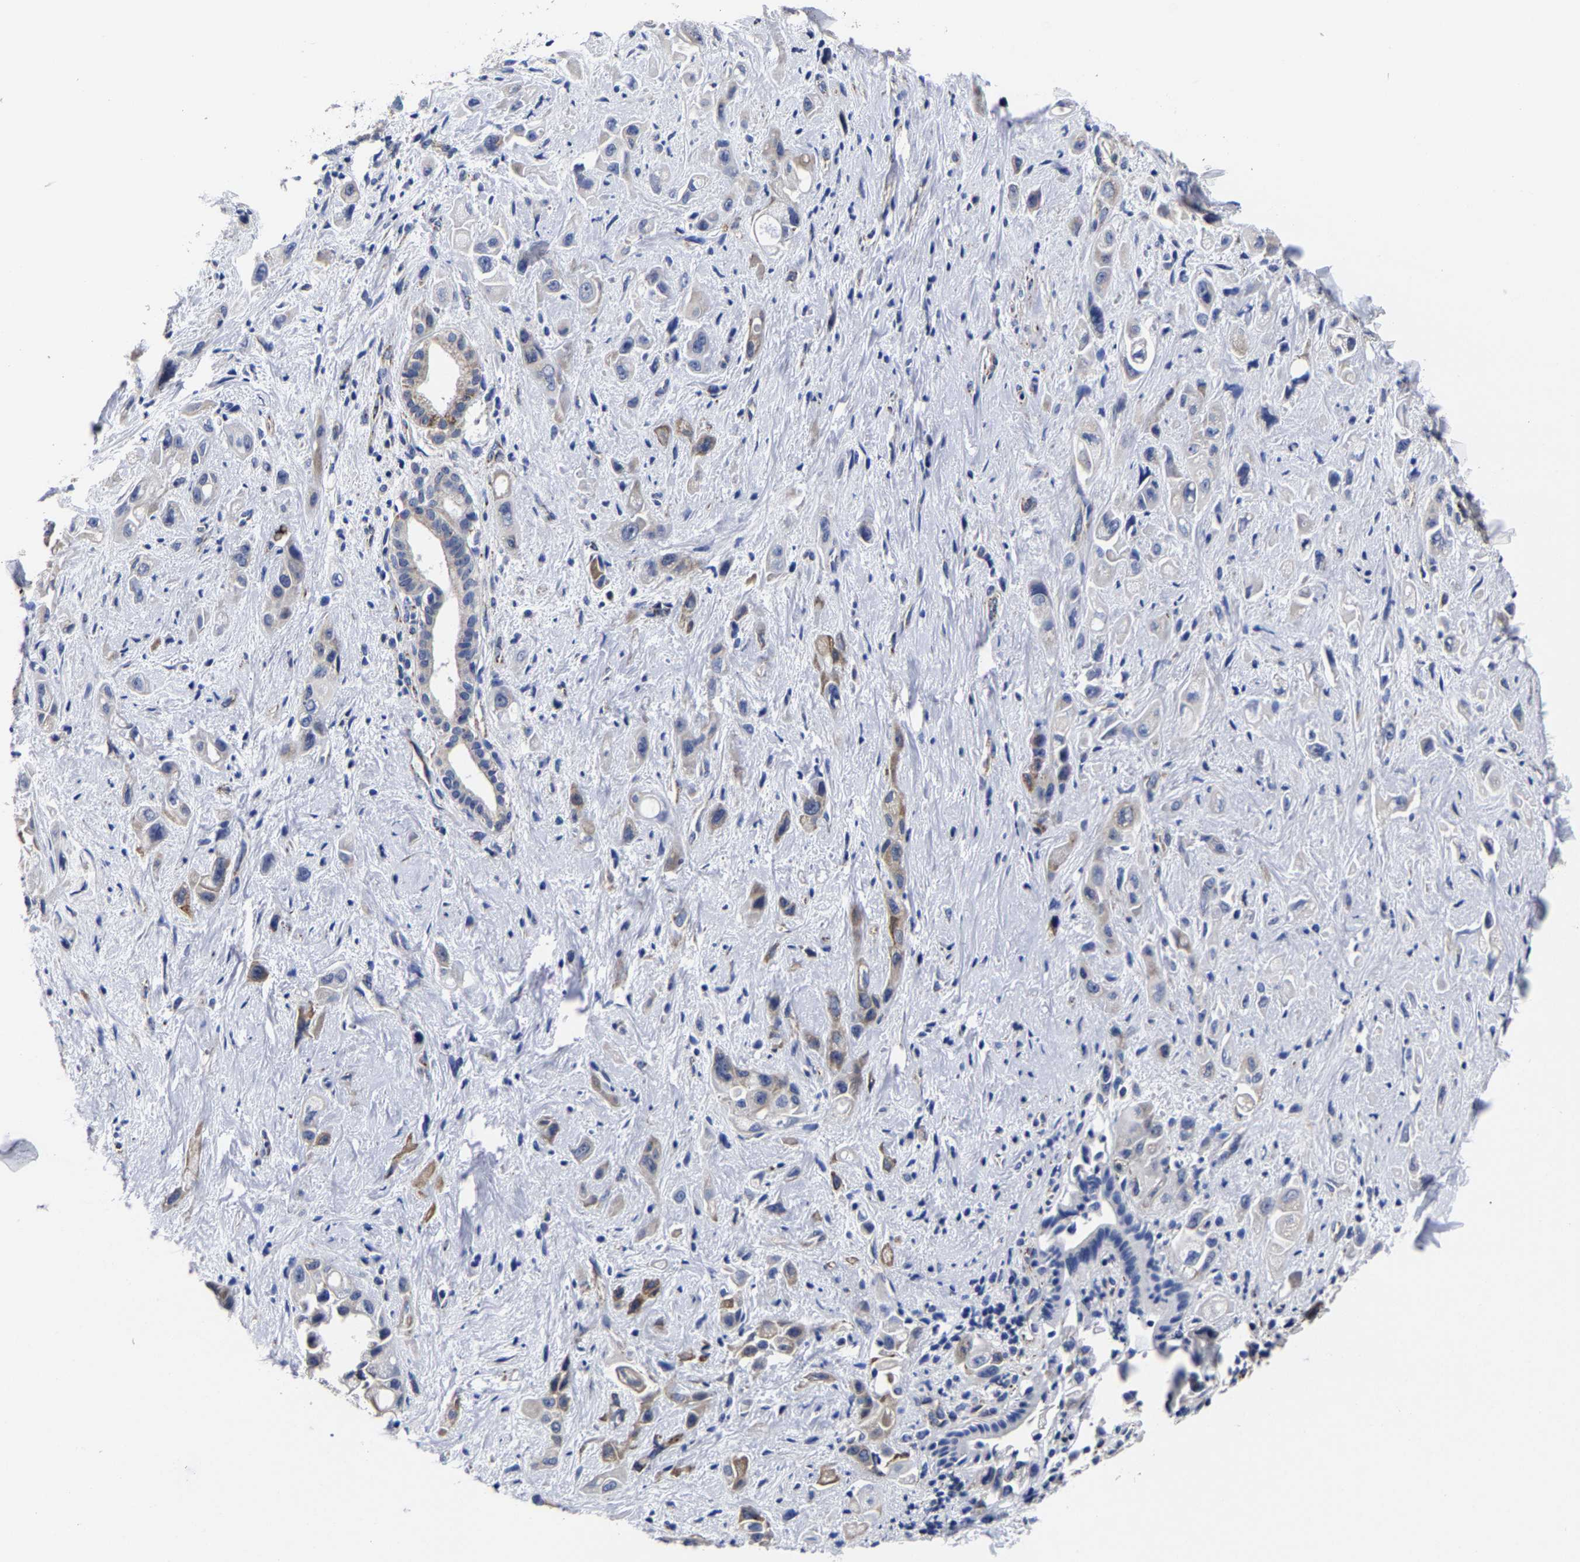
{"staining": {"intensity": "weak", "quantity": "<25%", "location": "cytoplasmic/membranous"}, "tissue": "pancreatic cancer", "cell_type": "Tumor cells", "image_type": "cancer", "snomed": [{"axis": "morphology", "description": "Adenocarcinoma, NOS"}, {"axis": "topography", "description": "Pancreas"}], "caption": "This is an immunohistochemistry (IHC) photomicrograph of pancreatic adenocarcinoma. There is no staining in tumor cells.", "gene": "AASS", "patient": {"sex": "female", "age": 66}}